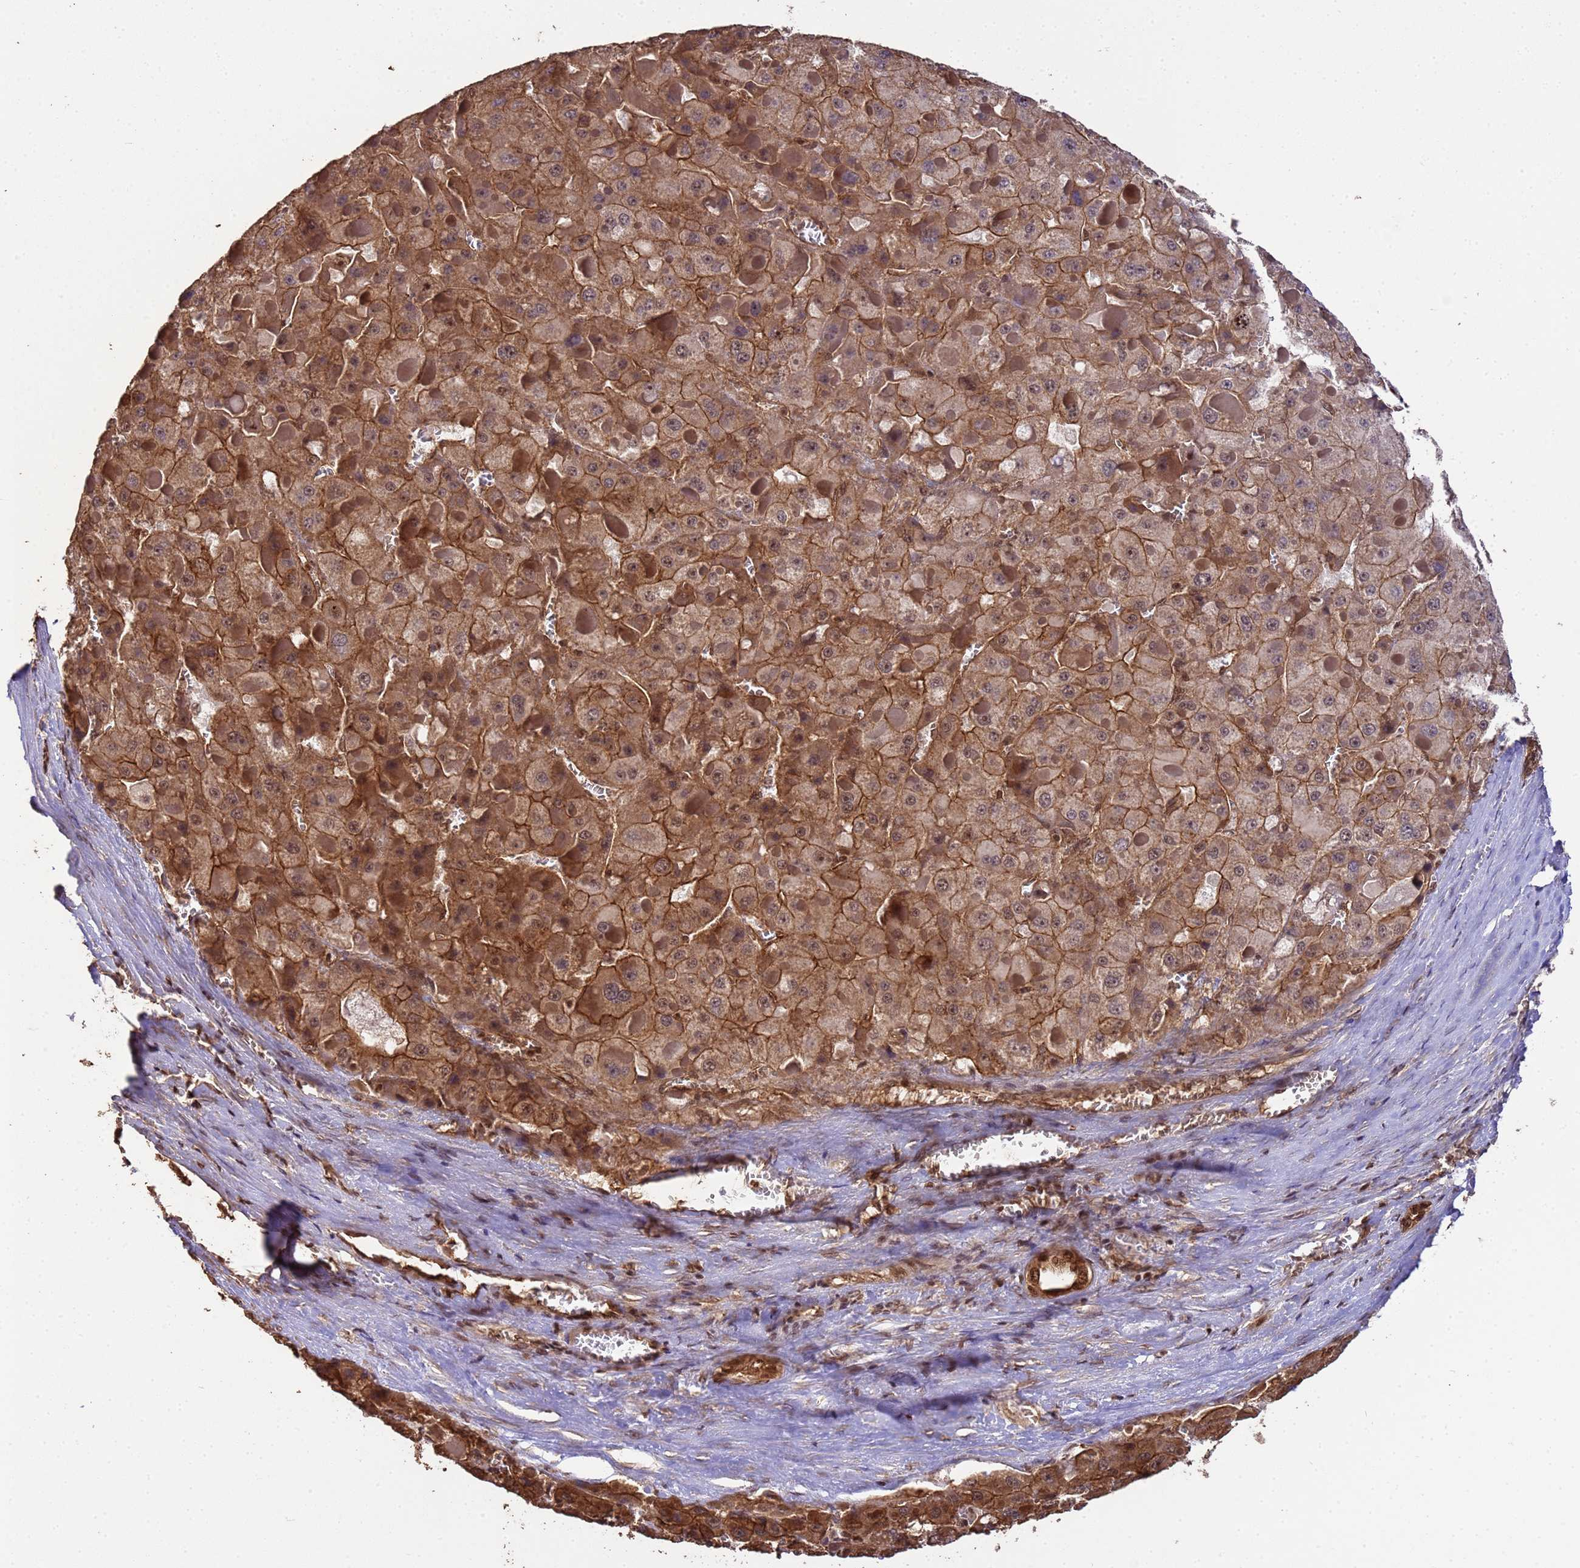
{"staining": {"intensity": "strong", "quantity": ">75%", "location": "cytoplasmic/membranous,nuclear"}, "tissue": "liver cancer", "cell_type": "Tumor cells", "image_type": "cancer", "snomed": [{"axis": "morphology", "description": "Carcinoma, Hepatocellular, NOS"}, {"axis": "topography", "description": "Liver"}], "caption": "Liver cancer (hepatocellular carcinoma) stained with DAB immunohistochemistry demonstrates high levels of strong cytoplasmic/membranous and nuclear staining in approximately >75% of tumor cells. Ihc stains the protein in brown and the nuclei are stained blue.", "gene": "SYF2", "patient": {"sex": "female", "age": 73}}